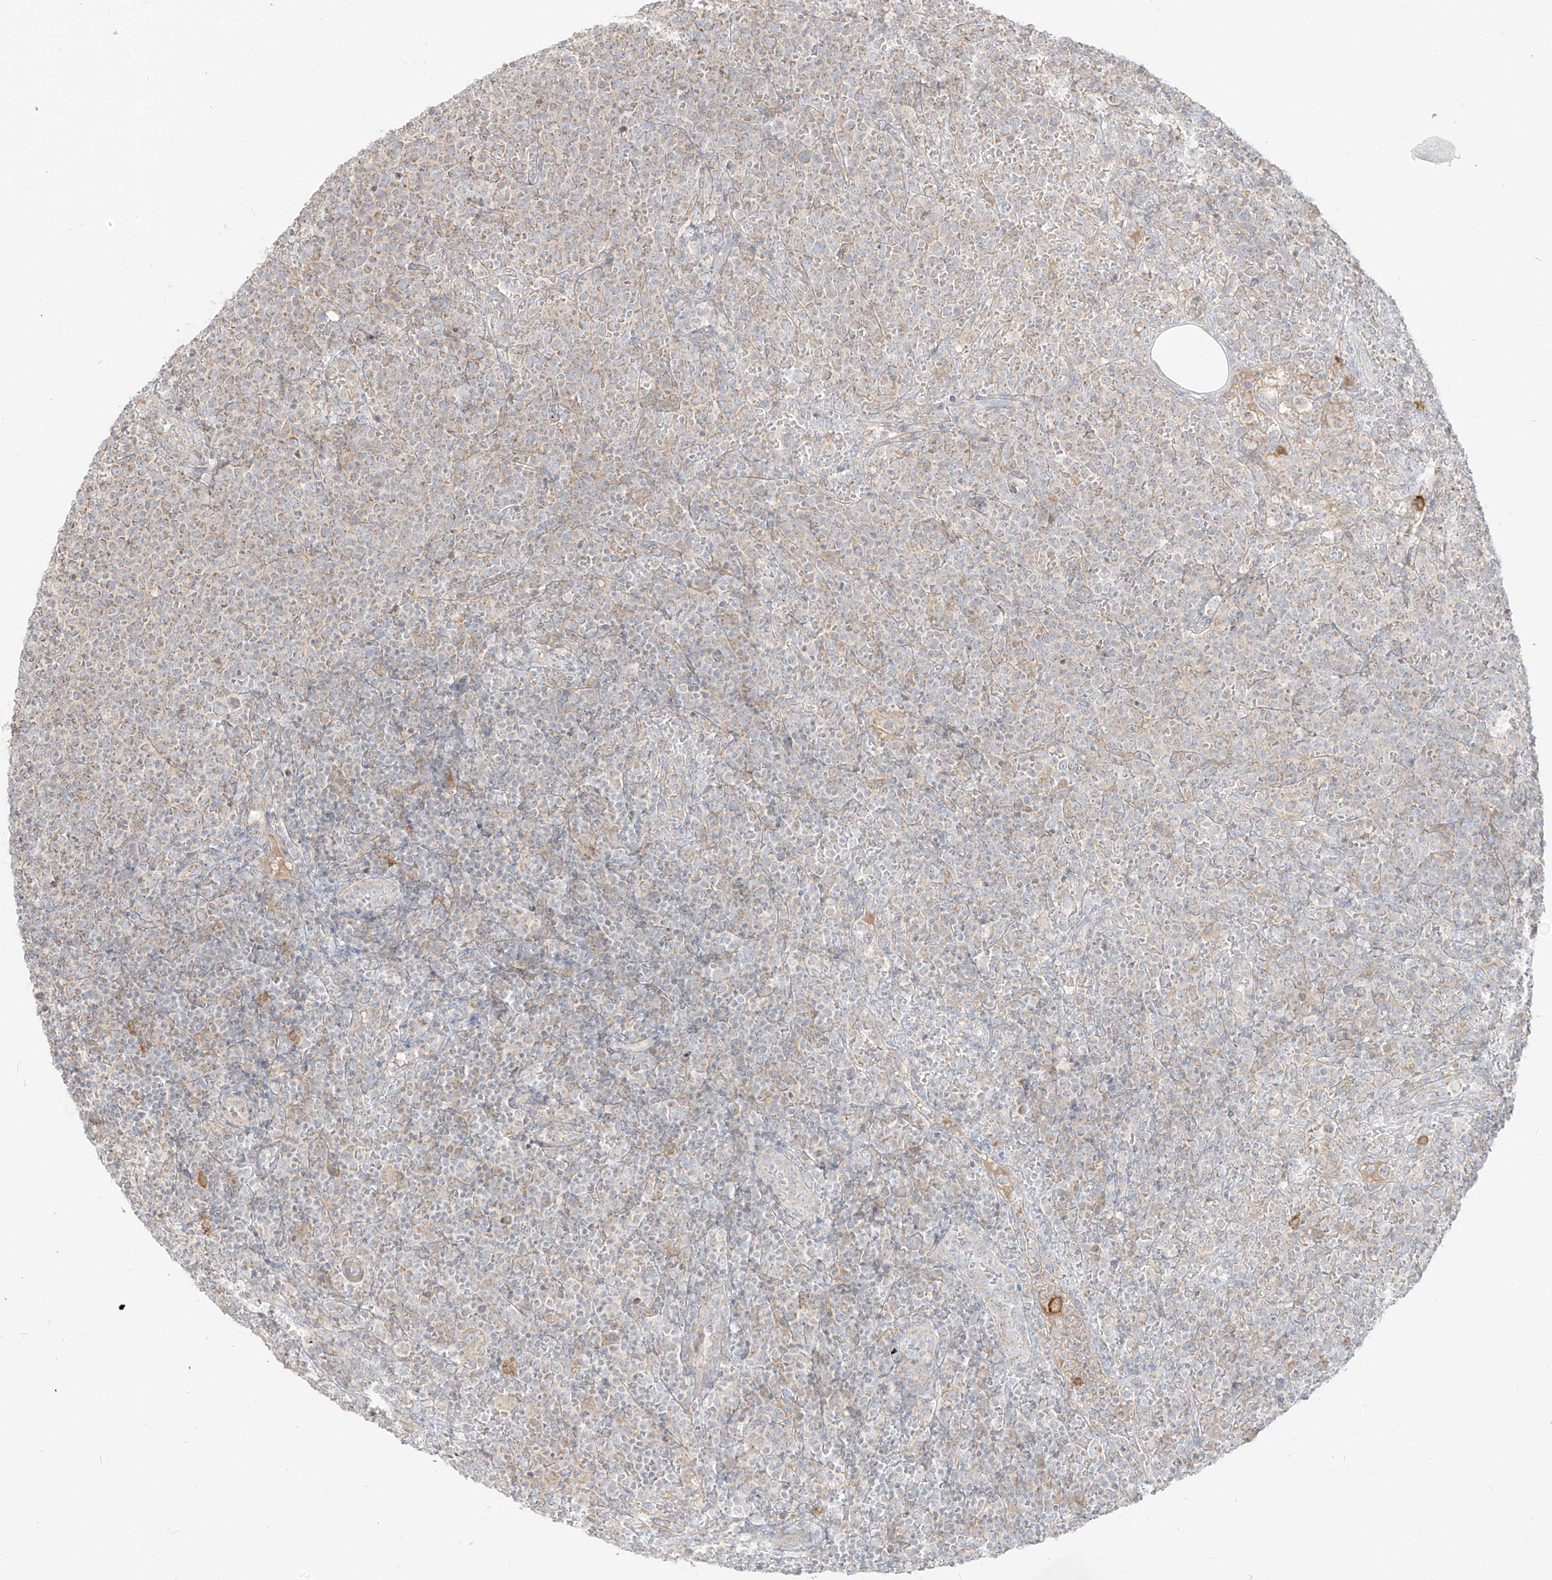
{"staining": {"intensity": "weak", "quantity": "25%-75%", "location": "cytoplasmic/membranous"}, "tissue": "lymphoma", "cell_type": "Tumor cells", "image_type": "cancer", "snomed": [{"axis": "morphology", "description": "Malignant lymphoma, non-Hodgkin's type, High grade"}, {"axis": "topography", "description": "Lymph node"}], "caption": "DAB (3,3'-diaminobenzidine) immunohistochemical staining of human lymphoma exhibits weak cytoplasmic/membranous protein staining in approximately 25%-75% of tumor cells.", "gene": "ZIM3", "patient": {"sex": "male", "age": 61}}